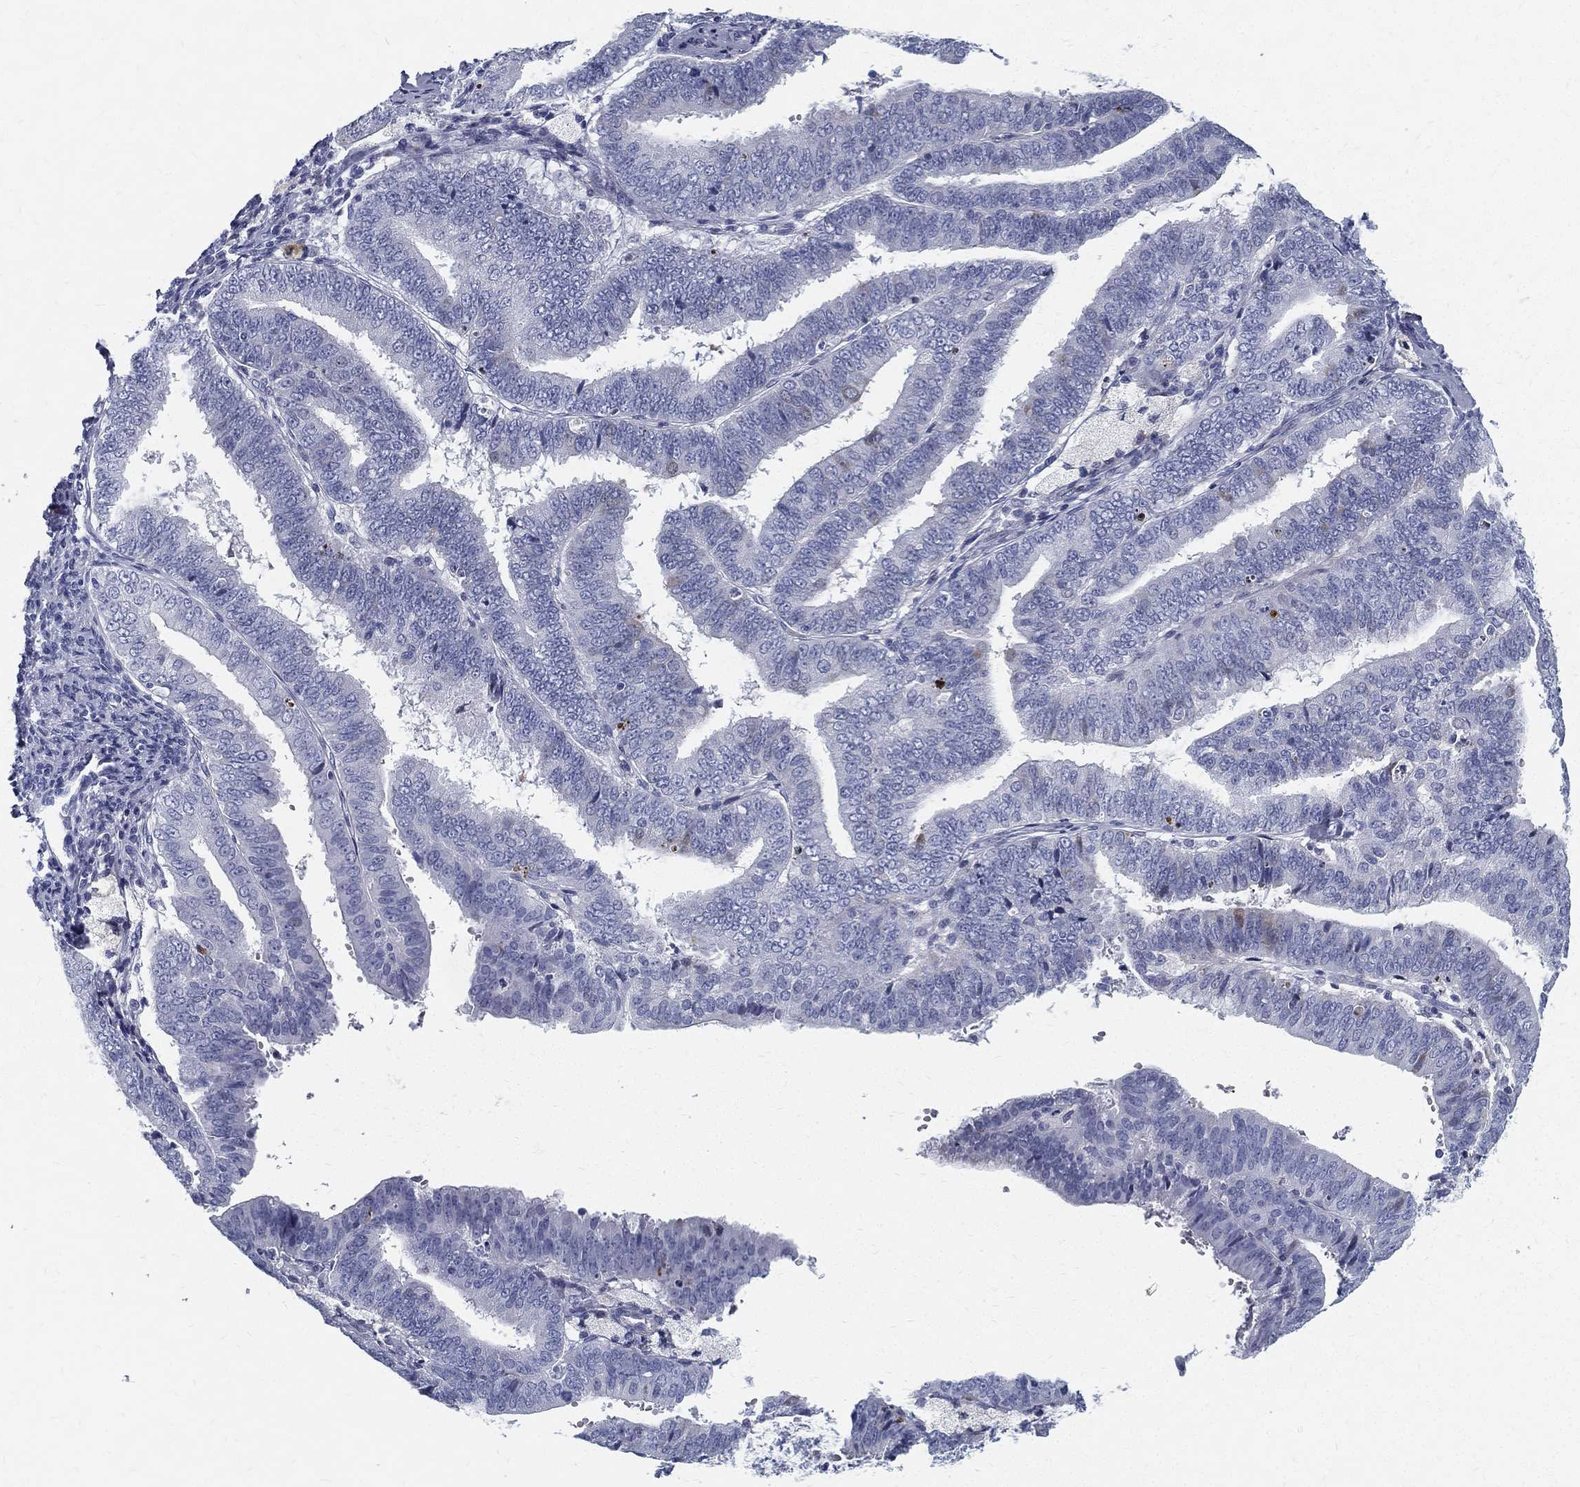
{"staining": {"intensity": "negative", "quantity": "none", "location": "none"}, "tissue": "endometrial cancer", "cell_type": "Tumor cells", "image_type": "cancer", "snomed": [{"axis": "morphology", "description": "Adenocarcinoma, NOS"}, {"axis": "topography", "description": "Endometrium"}], "caption": "Endometrial cancer (adenocarcinoma) was stained to show a protein in brown. There is no significant positivity in tumor cells.", "gene": "SPPL2C", "patient": {"sex": "female", "age": 63}}